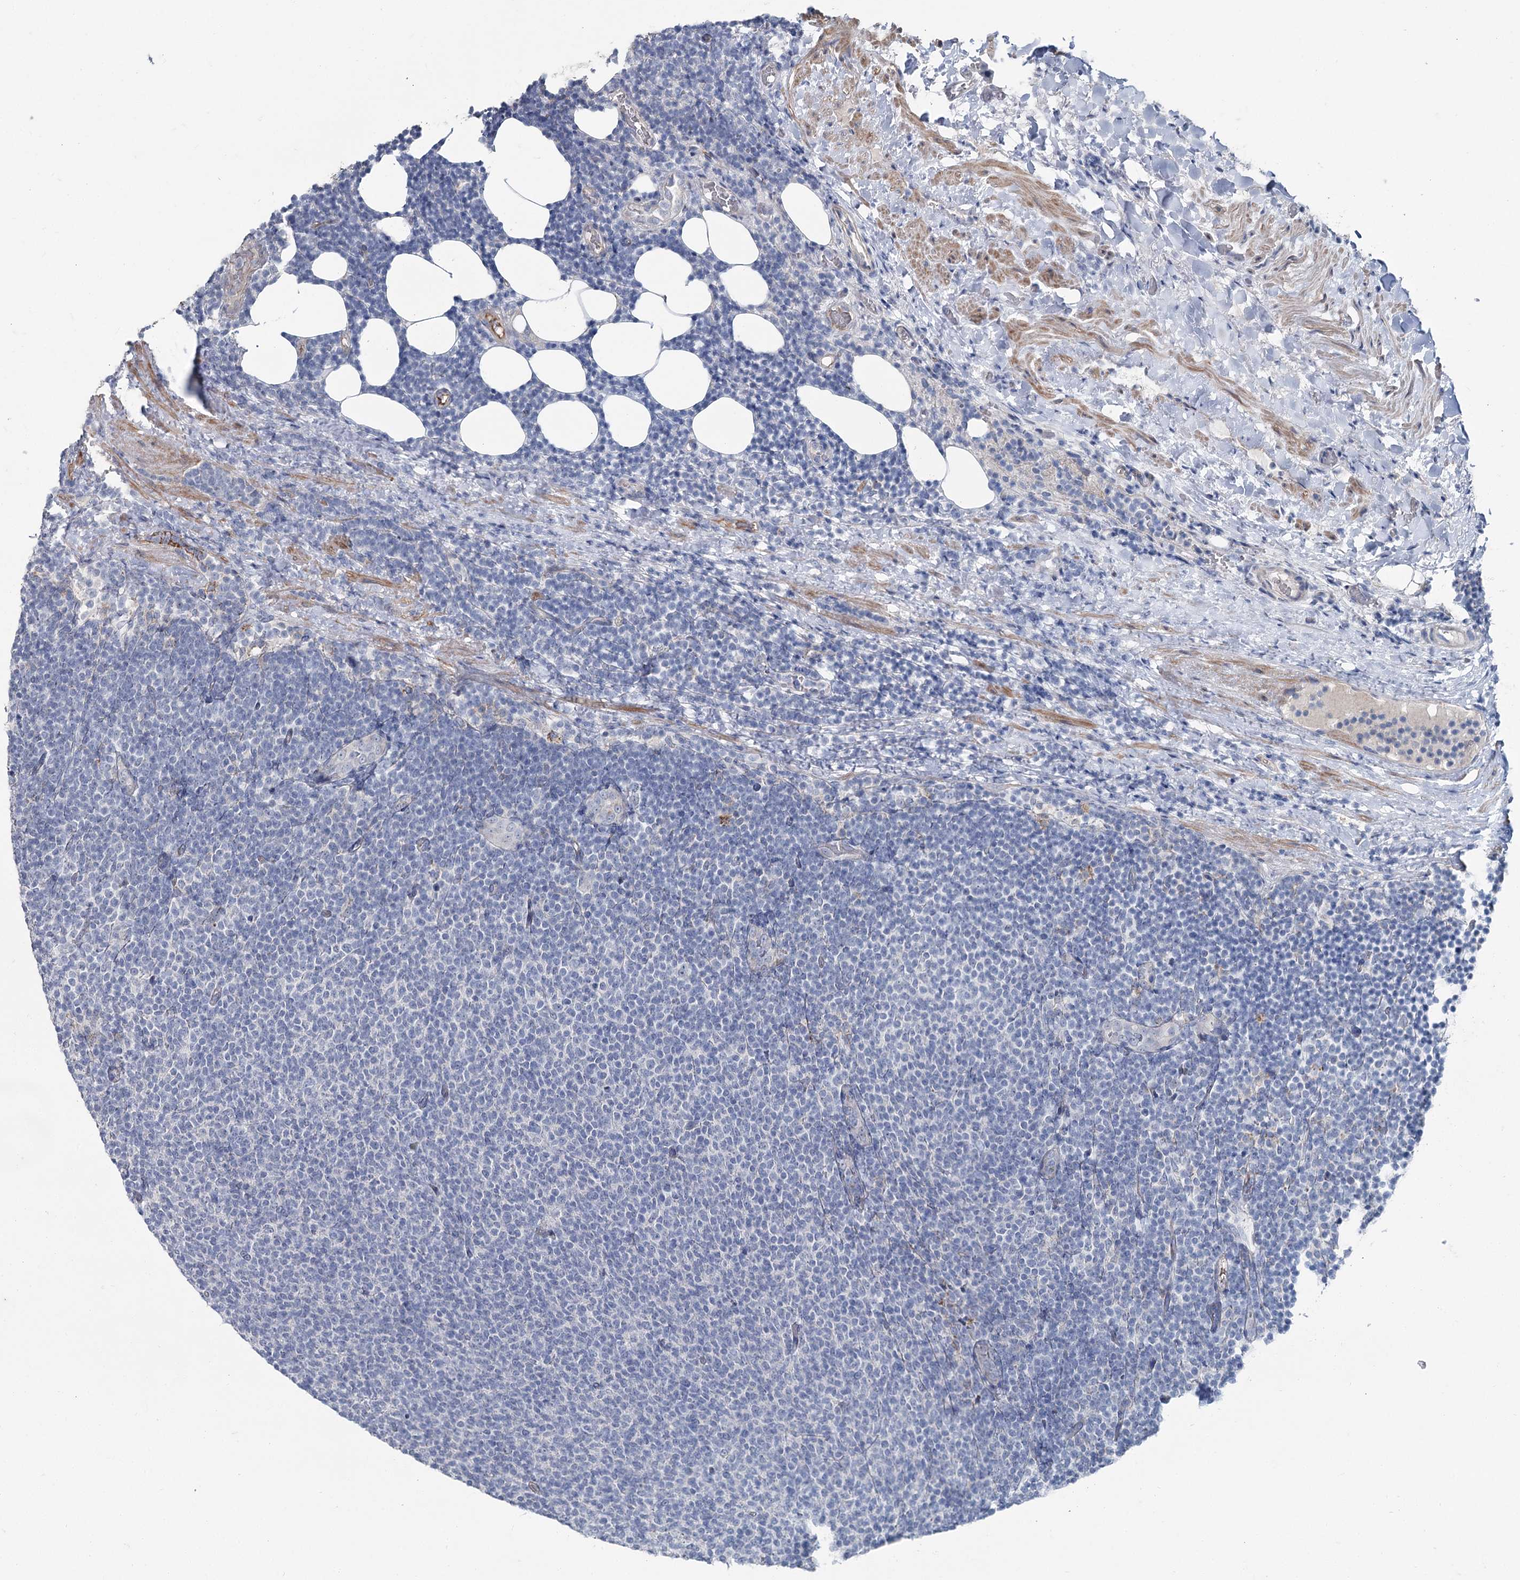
{"staining": {"intensity": "negative", "quantity": "none", "location": "none"}, "tissue": "lymphoma", "cell_type": "Tumor cells", "image_type": "cancer", "snomed": [{"axis": "morphology", "description": "Malignant lymphoma, non-Hodgkin's type, Low grade"}, {"axis": "topography", "description": "Lymph node"}], "caption": "This is an IHC image of lymphoma. There is no positivity in tumor cells.", "gene": "FAM120B", "patient": {"sex": "male", "age": 66}}